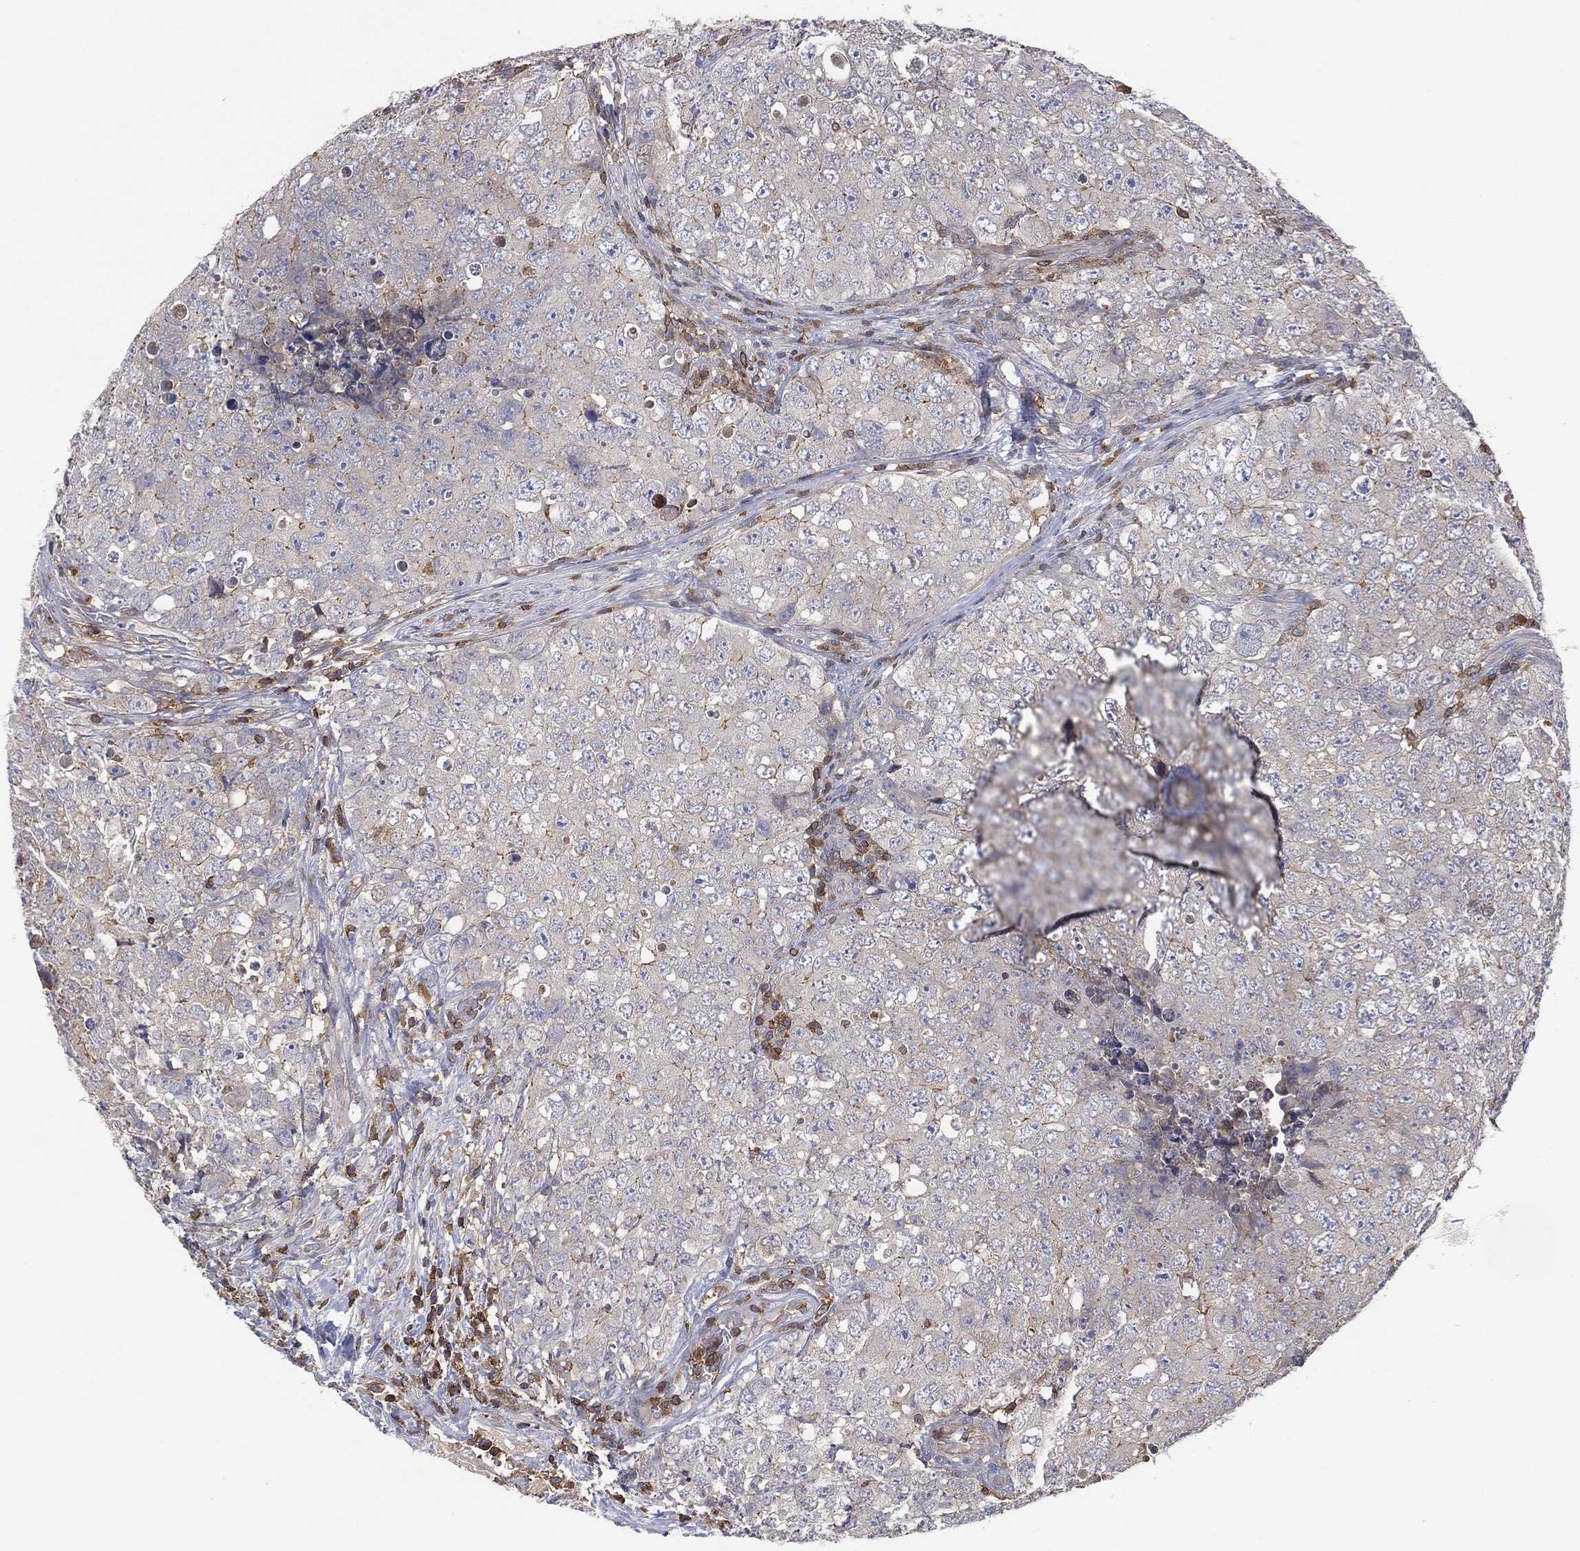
{"staining": {"intensity": "negative", "quantity": "none", "location": "none"}, "tissue": "testis cancer", "cell_type": "Tumor cells", "image_type": "cancer", "snomed": [{"axis": "morphology", "description": "Seminoma, NOS"}, {"axis": "topography", "description": "Testis"}], "caption": "Seminoma (testis) stained for a protein using immunohistochemistry (IHC) displays no expression tumor cells.", "gene": "DOCK8", "patient": {"sex": "male", "age": 34}}